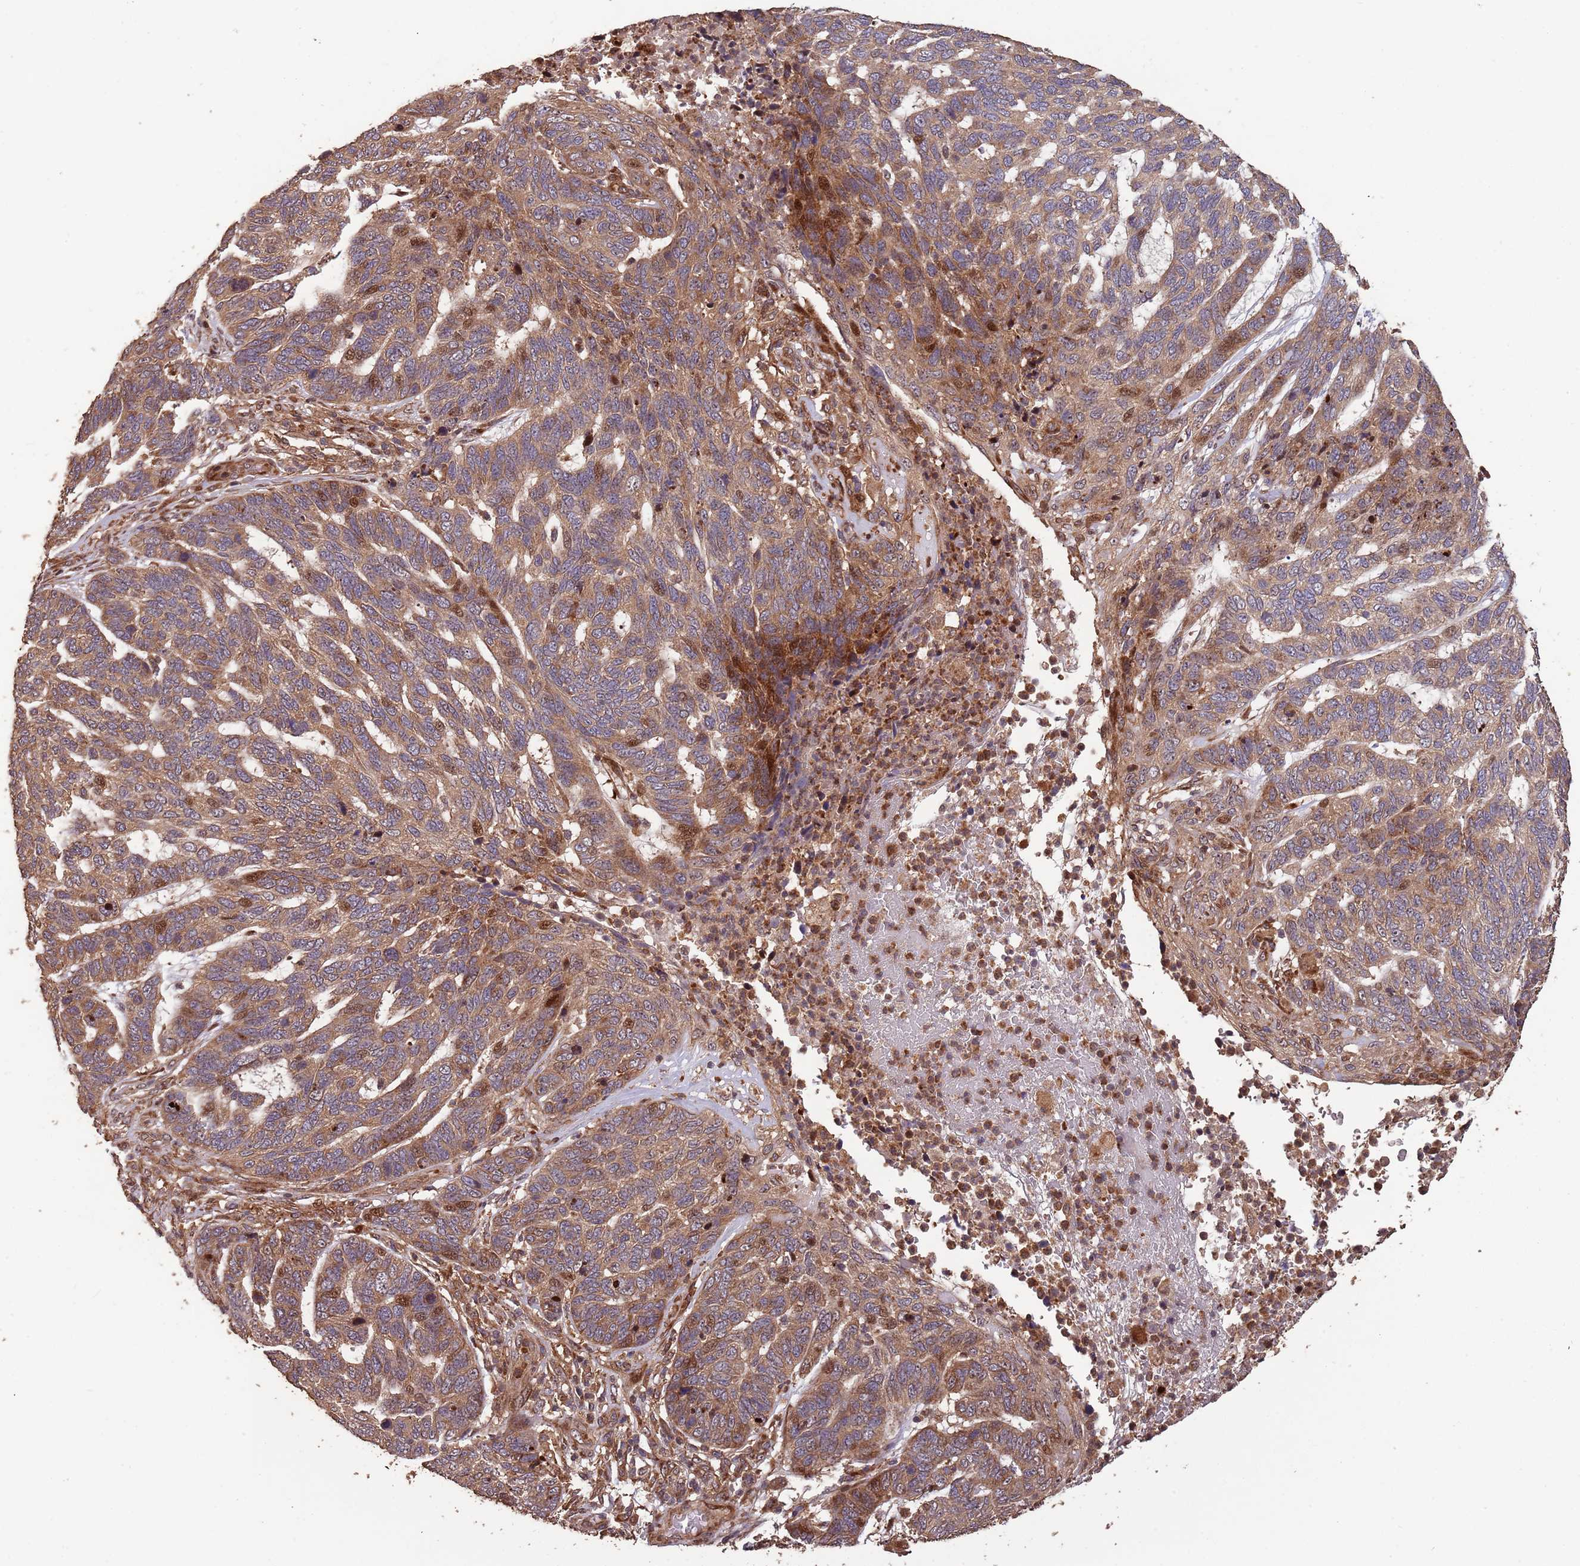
{"staining": {"intensity": "moderate", "quantity": ">75%", "location": "cytoplasmic/membranous"}, "tissue": "skin cancer", "cell_type": "Tumor cells", "image_type": "cancer", "snomed": [{"axis": "morphology", "description": "Basal cell carcinoma"}, {"axis": "topography", "description": "Skin"}], "caption": "IHC (DAB (3,3'-diaminobenzidine)) staining of basal cell carcinoma (skin) demonstrates moderate cytoplasmic/membranous protein positivity in about >75% of tumor cells. (Stains: DAB (3,3'-diaminobenzidine) in brown, nuclei in blue, Microscopy: brightfield microscopy at high magnification).", "gene": "ZNF428", "patient": {"sex": "female", "age": 65}}